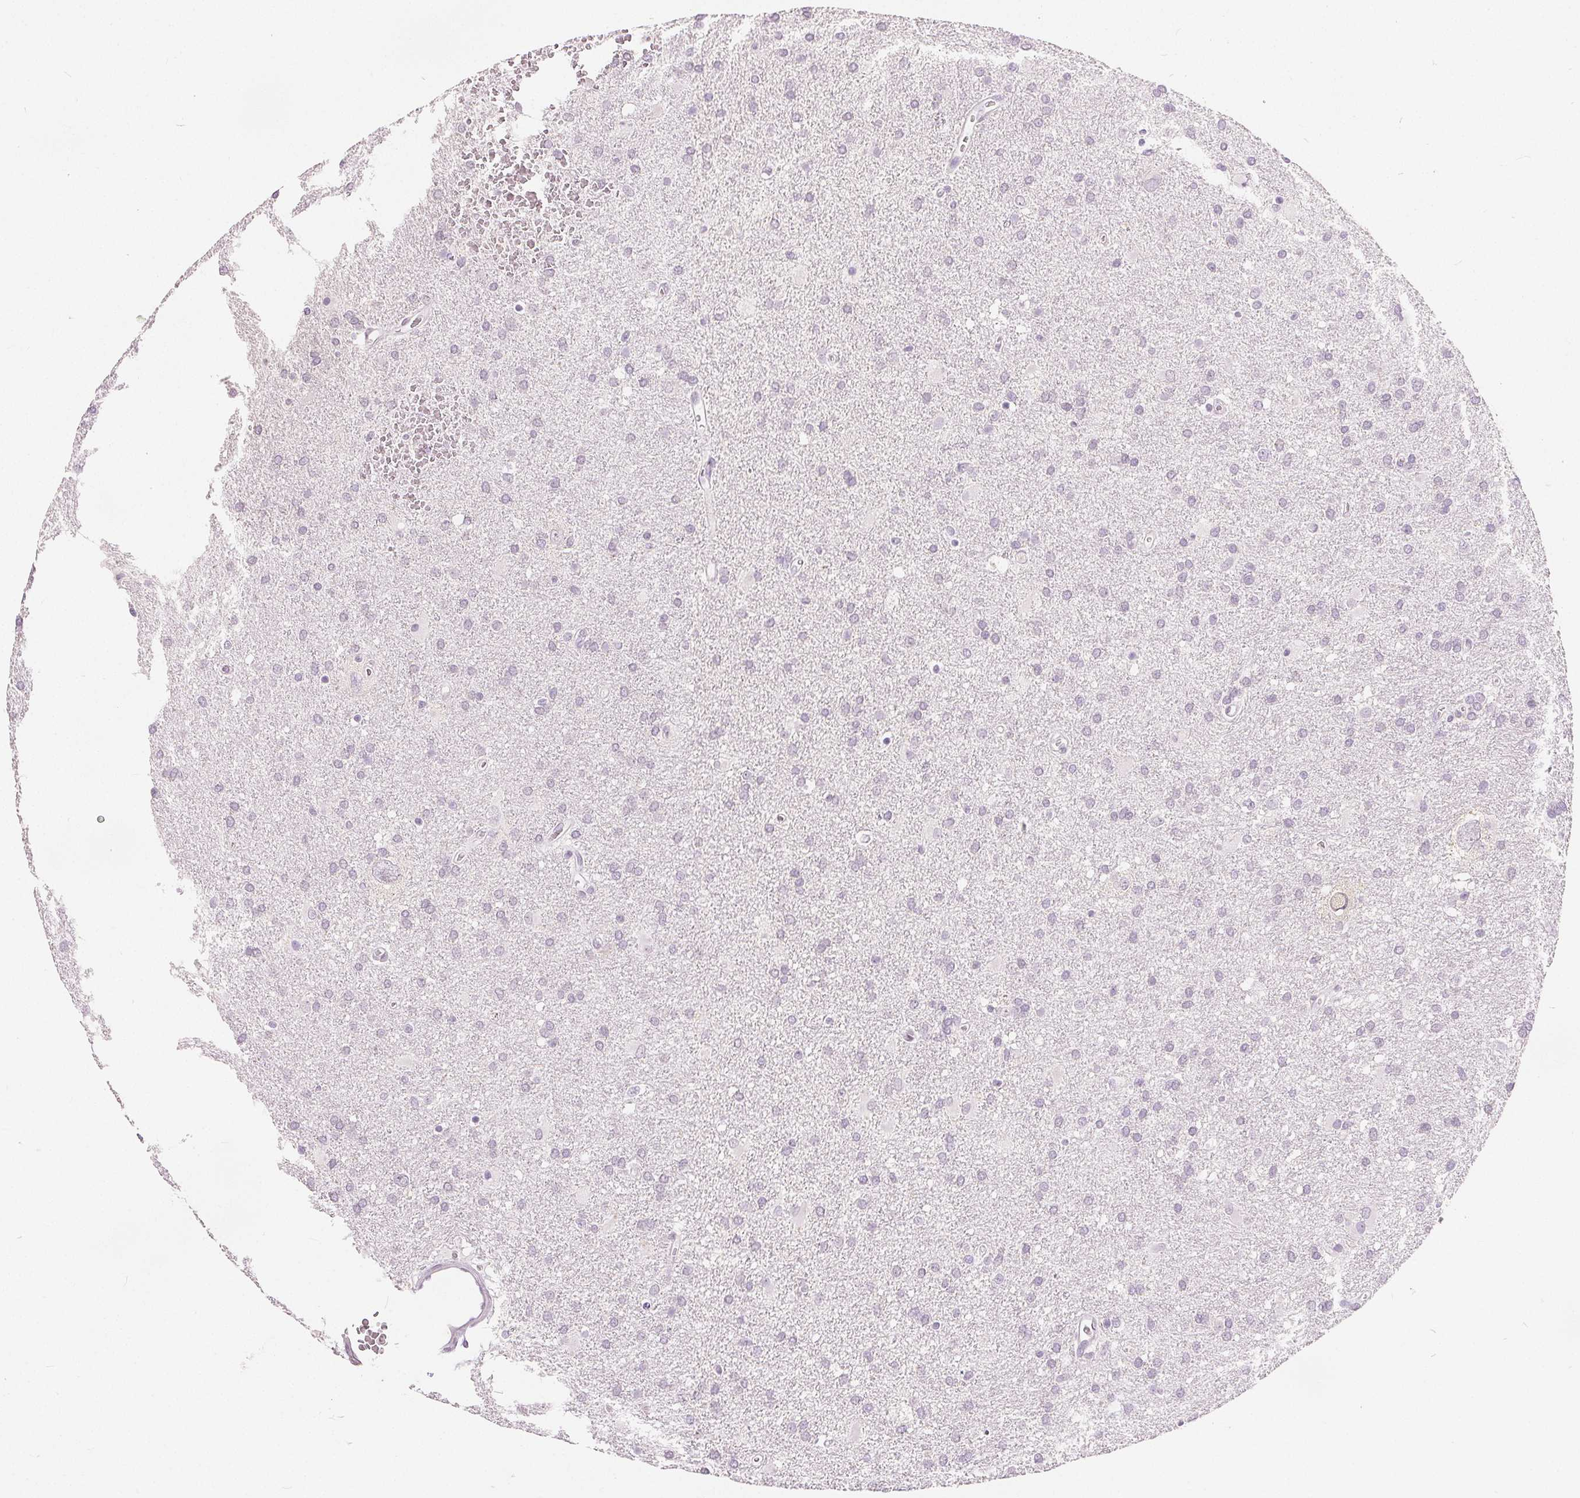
{"staining": {"intensity": "negative", "quantity": "none", "location": "none"}, "tissue": "glioma", "cell_type": "Tumor cells", "image_type": "cancer", "snomed": [{"axis": "morphology", "description": "Glioma, malignant, Low grade"}, {"axis": "topography", "description": "Brain"}], "caption": "Tumor cells show no significant protein staining in glioma.", "gene": "CA12", "patient": {"sex": "male", "age": 66}}